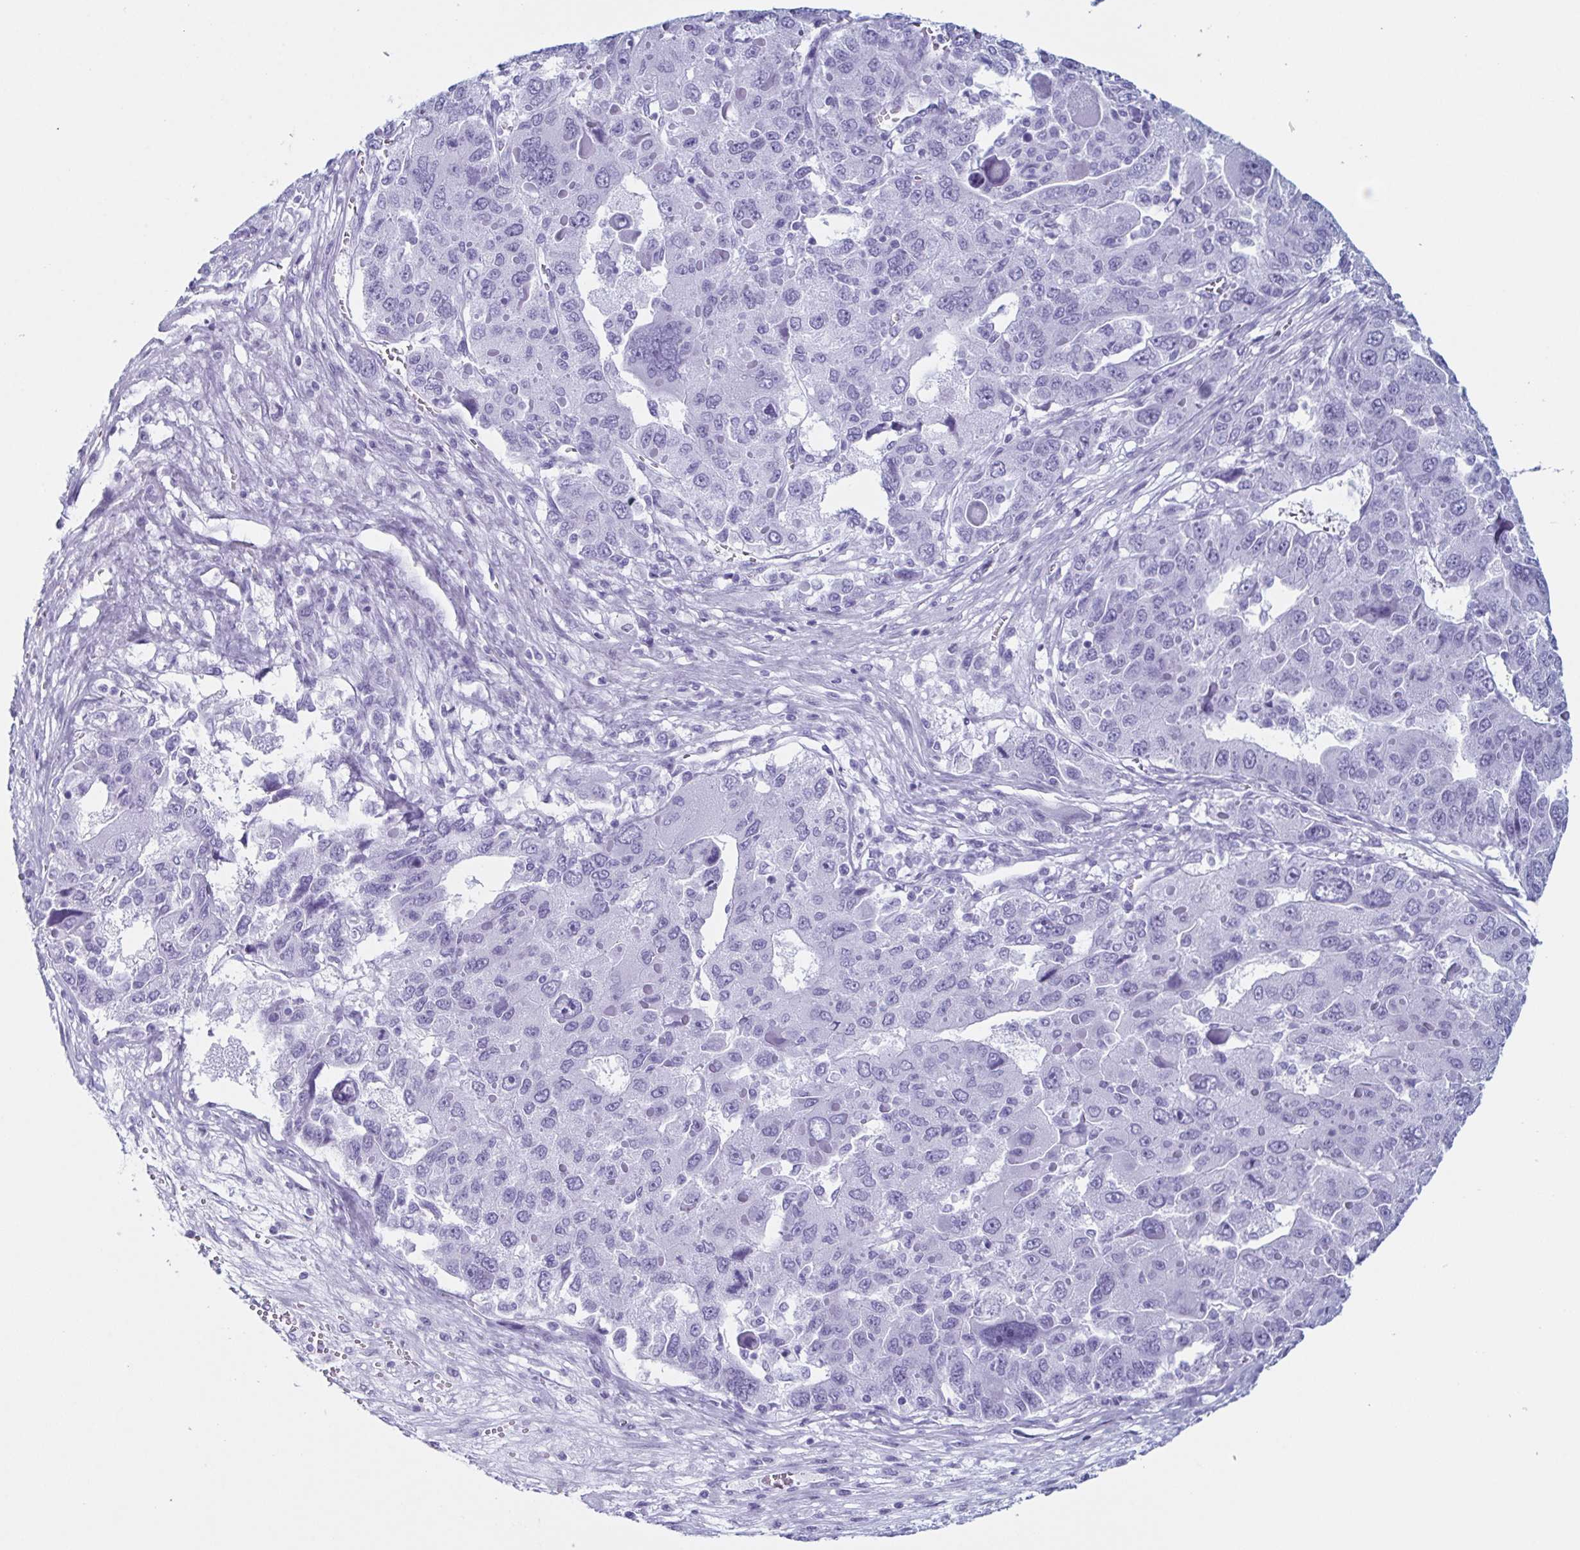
{"staining": {"intensity": "negative", "quantity": "none", "location": "none"}, "tissue": "liver cancer", "cell_type": "Tumor cells", "image_type": "cancer", "snomed": [{"axis": "morphology", "description": "Carcinoma, Hepatocellular, NOS"}, {"axis": "topography", "description": "Liver"}], "caption": "High power microscopy photomicrograph of an immunohistochemistry image of hepatocellular carcinoma (liver), revealing no significant expression in tumor cells.", "gene": "ENKUR", "patient": {"sex": "female", "age": 41}}